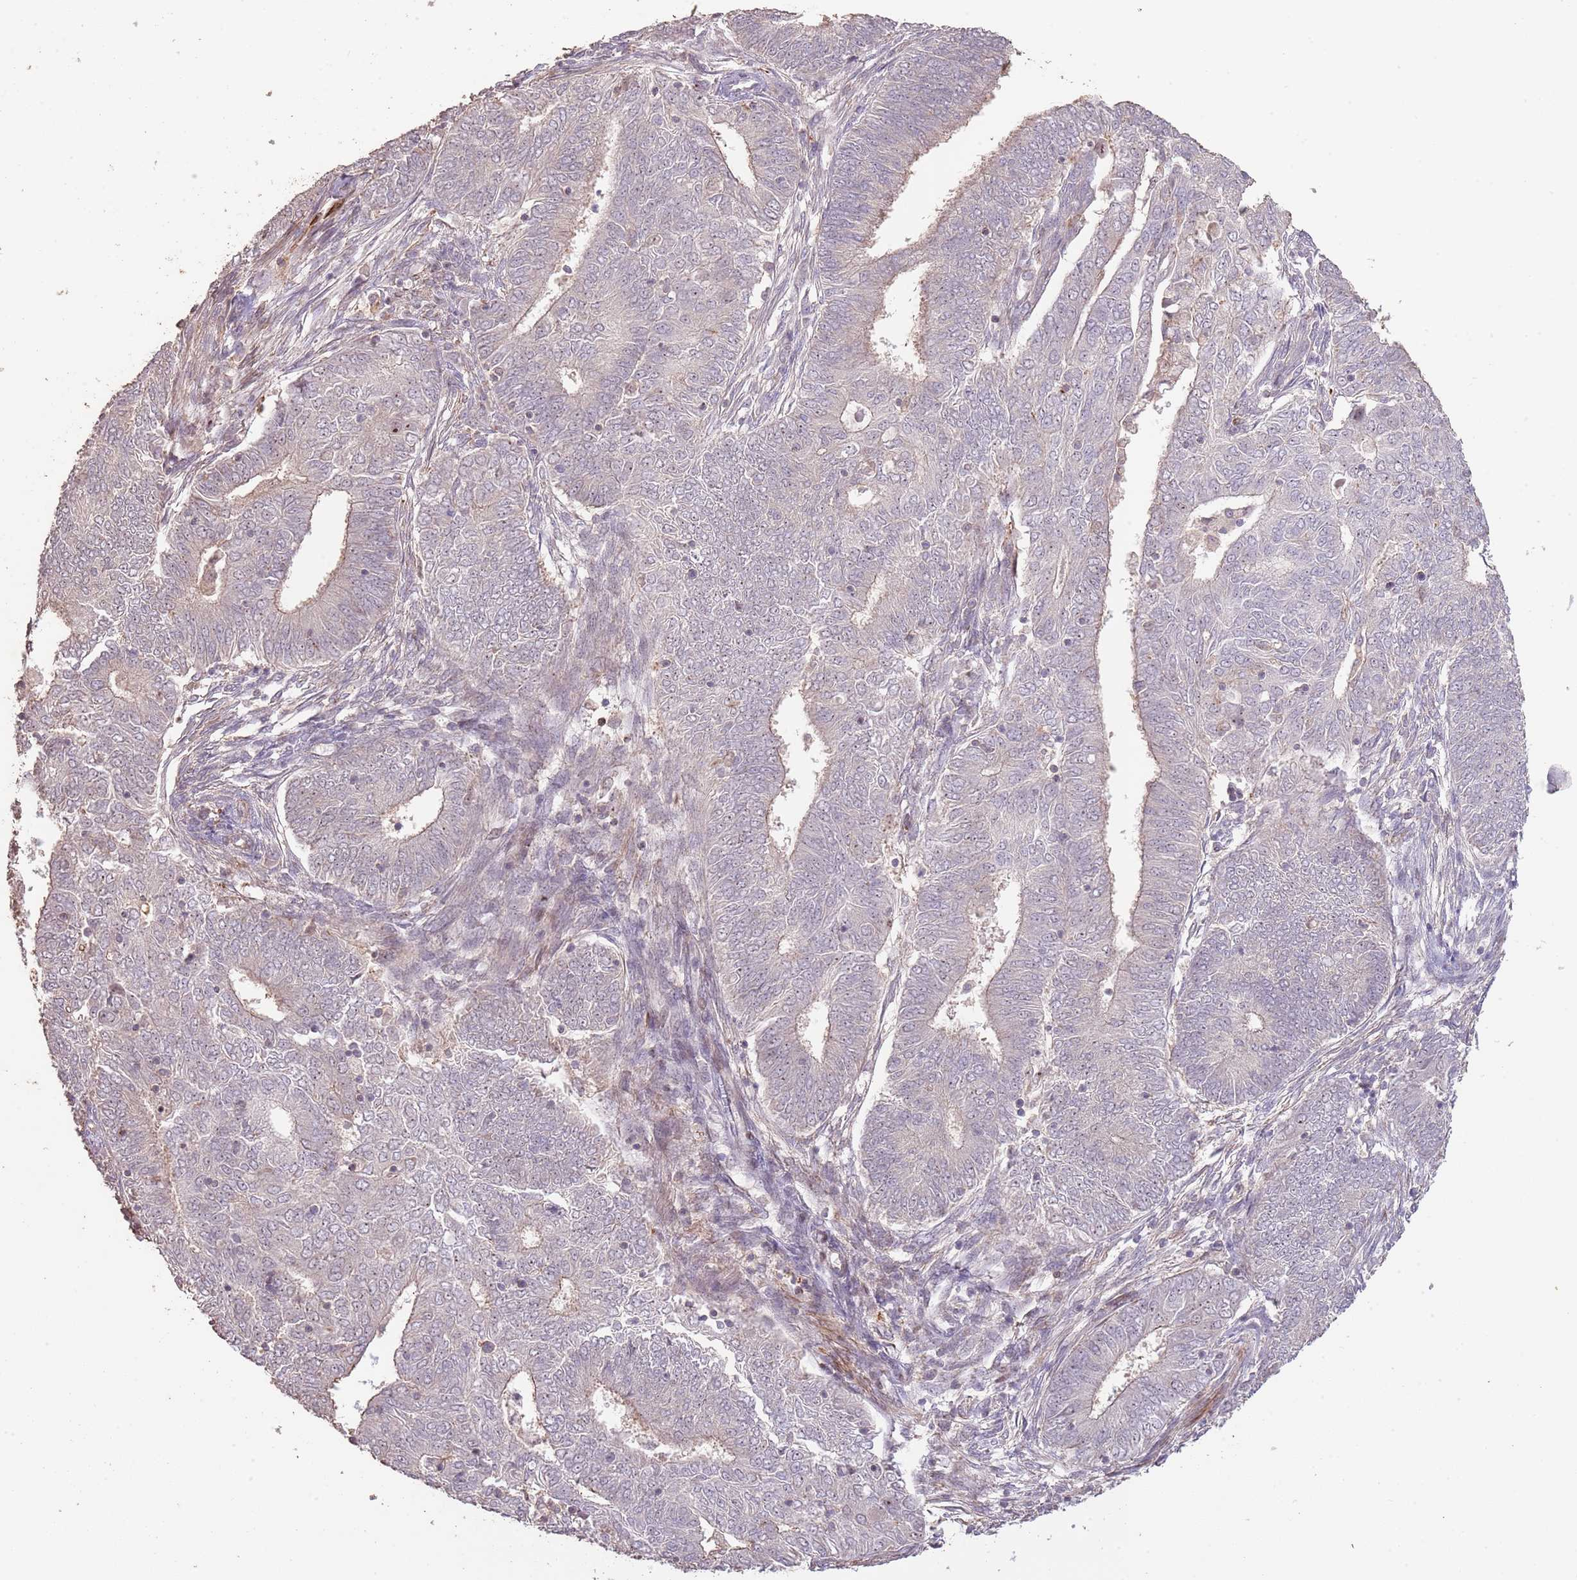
{"staining": {"intensity": "negative", "quantity": "none", "location": "none"}, "tissue": "endometrial cancer", "cell_type": "Tumor cells", "image_type": "cancer", "snomed": [{"axis": "morphology", "description": "Adenocarcinoma, NOS"}, {"axis": "topography", "description": "Endometrium"}], "caption": "The immunohistochemistry (IHC) image has no significant expression in tumor cells of adenocarcinoma (endometrial) tissue.", "gene": "ADTRP", "patient": {"sex": "female", "age": 62}}